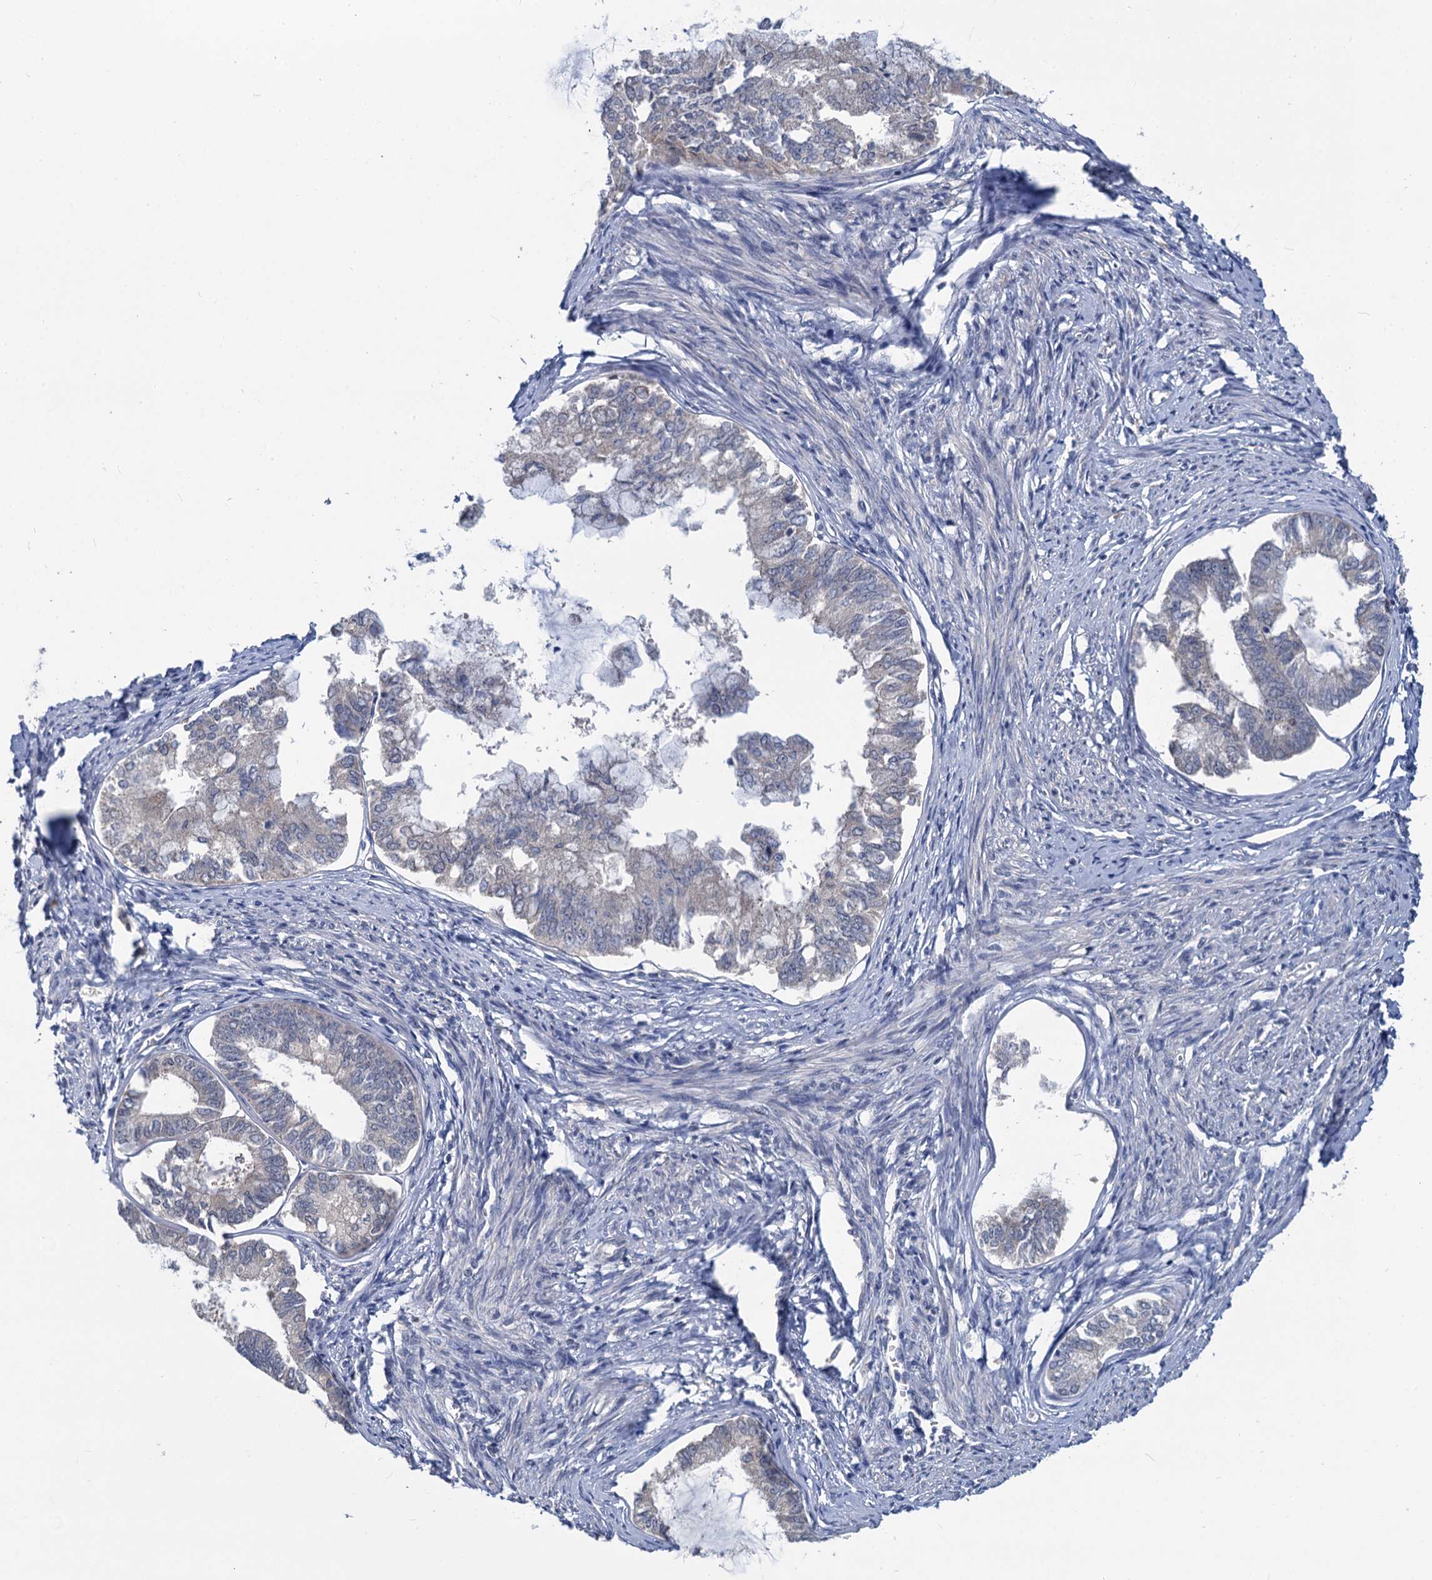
{"staining": {"intensity": "weak", "quantity": "<25%", "location": "cytoplasmic/membranous"}, "tissue": "endometrial cancer", "cell_type": "Tumor cells", "image_type": "cancer", "snomed": [{"axis": "morphology", "description": "Adenocarcinoma, NOS"}, {"axis": "topography", "description": "Endometrium"}], "caption": "IHC image of neoplastic tissue: human endometrial adenocarcinoma stained with DAB (3,3'-diaminobenzidine) shows no significant protein staining in tumor cells.", "gene": "ANKRD42", "patient": {"sex": "female", "age": 86}}